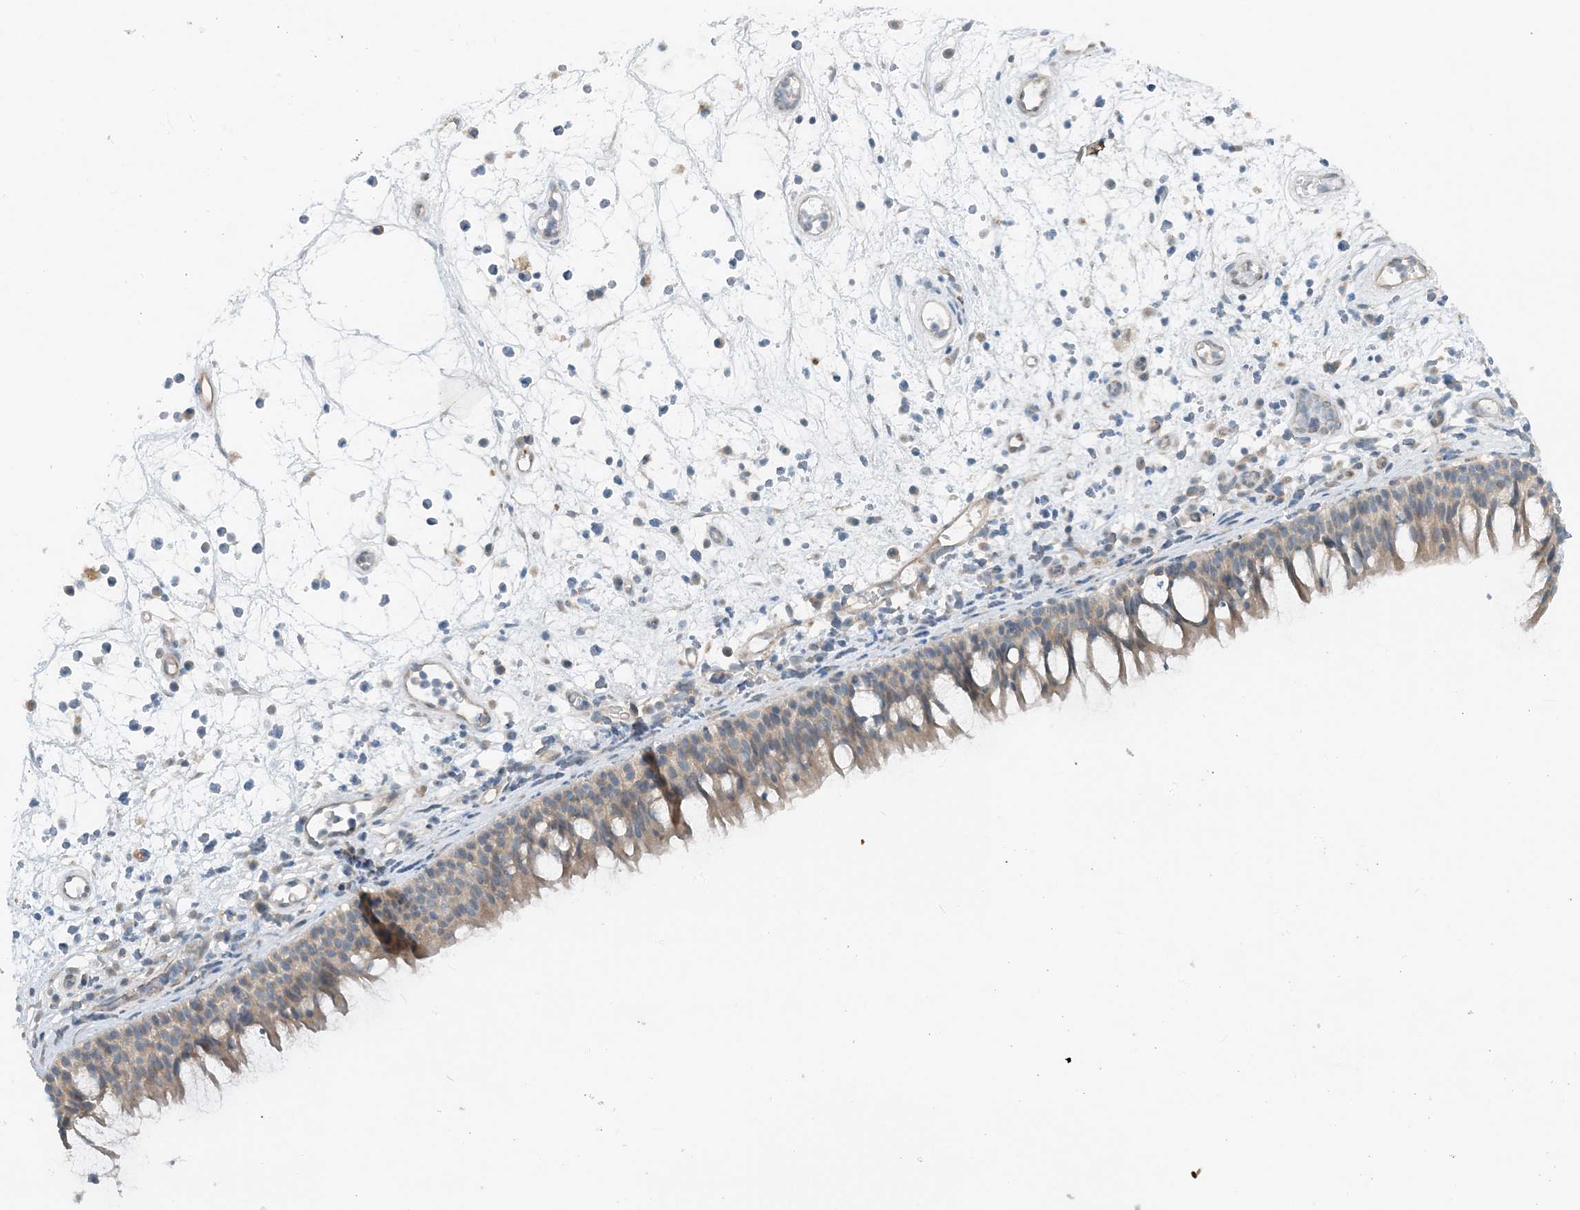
{"staining": {"intensity": "weak", "quantity": ">75%", "location": "cytoplasmic/membranous"}, "tissue": "nasopharynx", "cell_type": "Respiratory epithelial cells", "image_type": "normal", "snomed": [{"axis": "morphology", "description": "Normal tissue, NOS"}, {"axis": "morphology", "description": "Inflammation, NOS"}, {"axis": "morphology", "description": "Malignant melanoma, Metastatic site"}, {"axis": "topography", "description": "Nasopharynx"}], "caption": "Nasopharynx stained with DAB IHC demonstrates low levels of weak cytoplasmic/membranous expression in about >75% of respiratory epithelial cells.", "gene": "MITD1", "patient": {"sex": "male", "age": 70}}